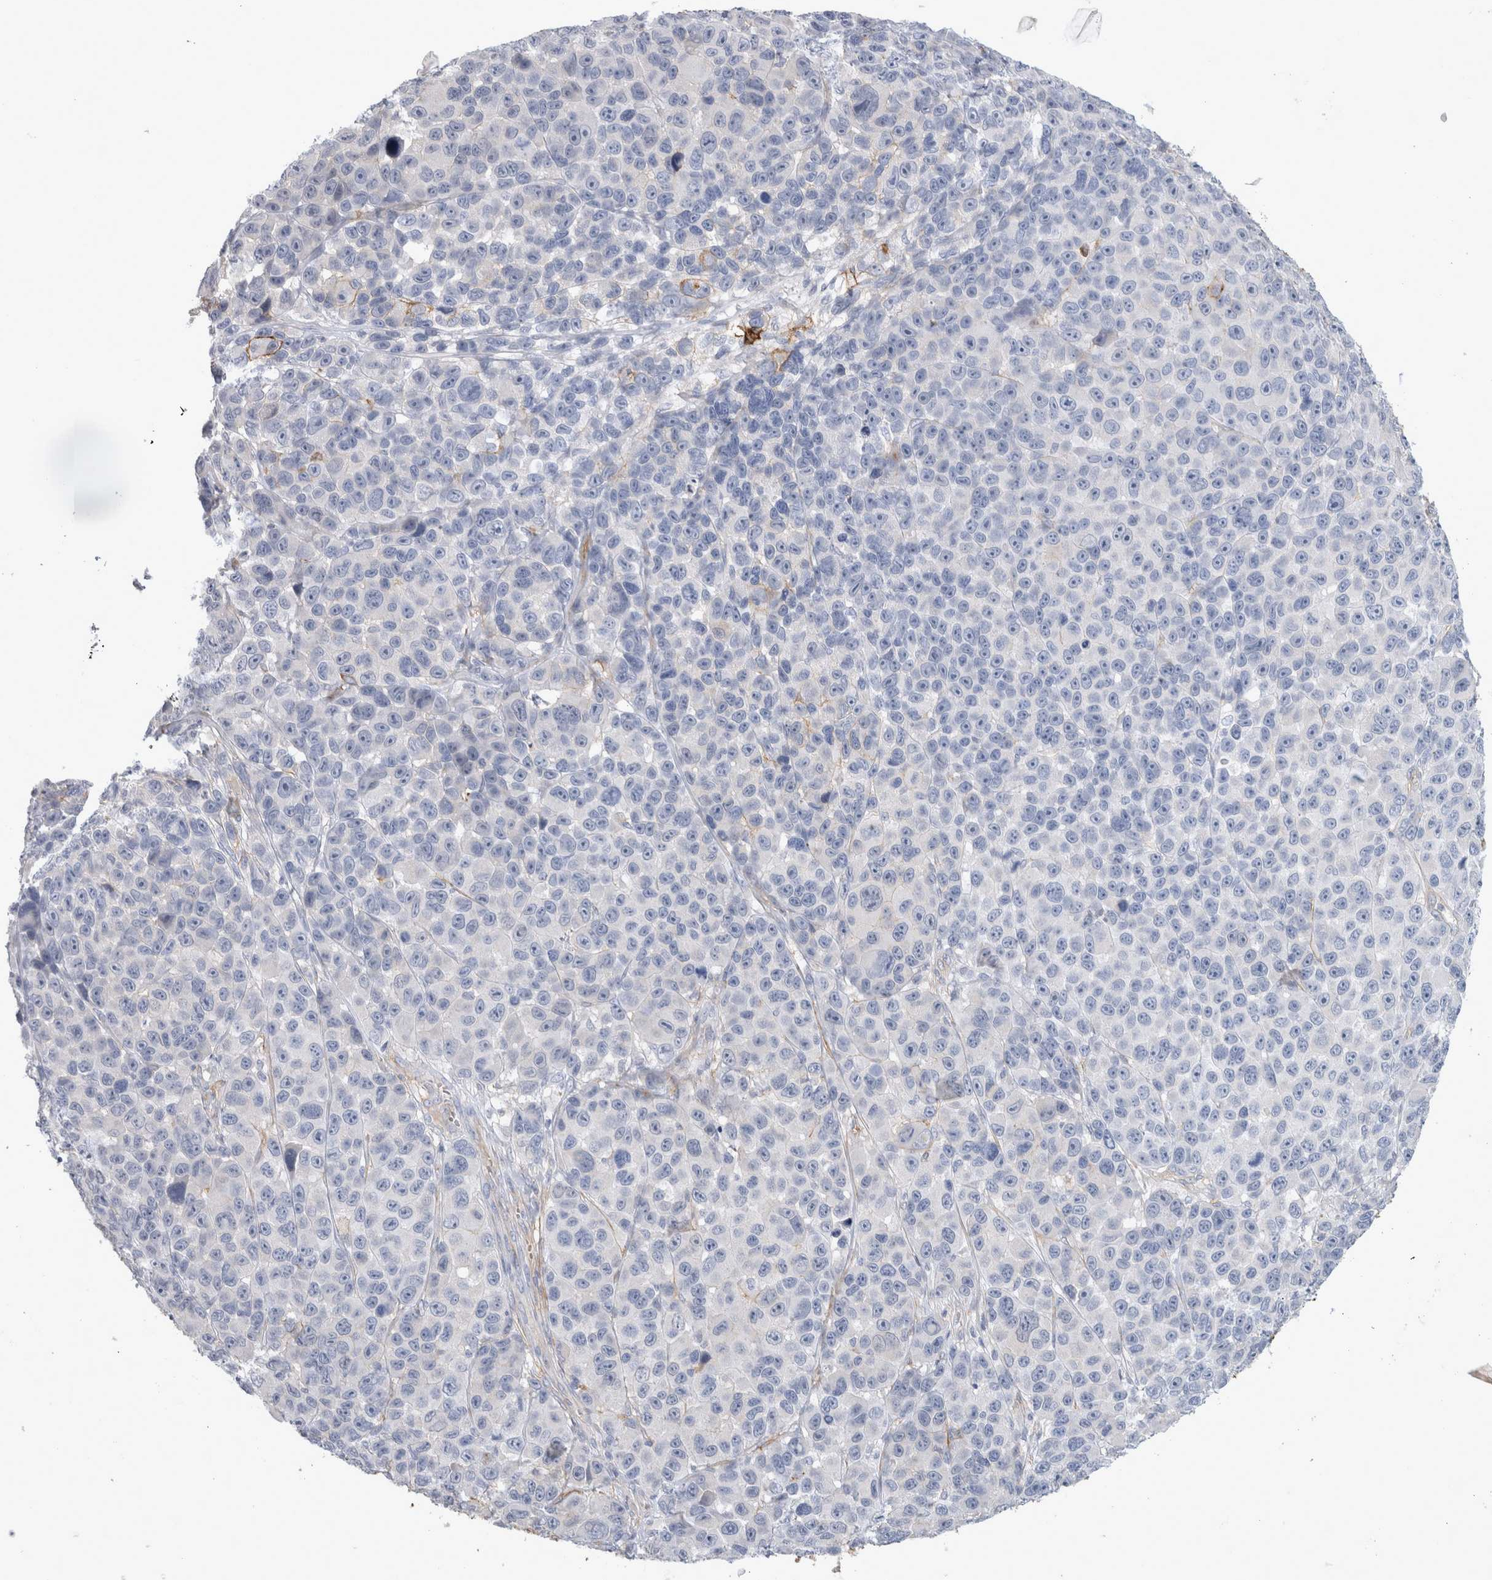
{"staining": {"intensity": "negative", "quantity": "none", "location": "none"}, "tissue": "melanoma", "cell_type": "Tumor cells", "image_type": "cancer", "snomed": [{"axis": "morphology", "description": "Malignant melanoma, NOS"}, {"axis": "topography", "description": "Skin"}], "caption": "IHC histopathology image of human melanoma stained for a protein (brown), which demonstrates no expression in tumor cells. (Stains: DAB immunohistochemistry (IHC) with hematoxylin counter stain, Microscopy: brightfield microscopy at high magnification).", "gene": "CD55", "patient": {"sex": "male", "age": 53}}